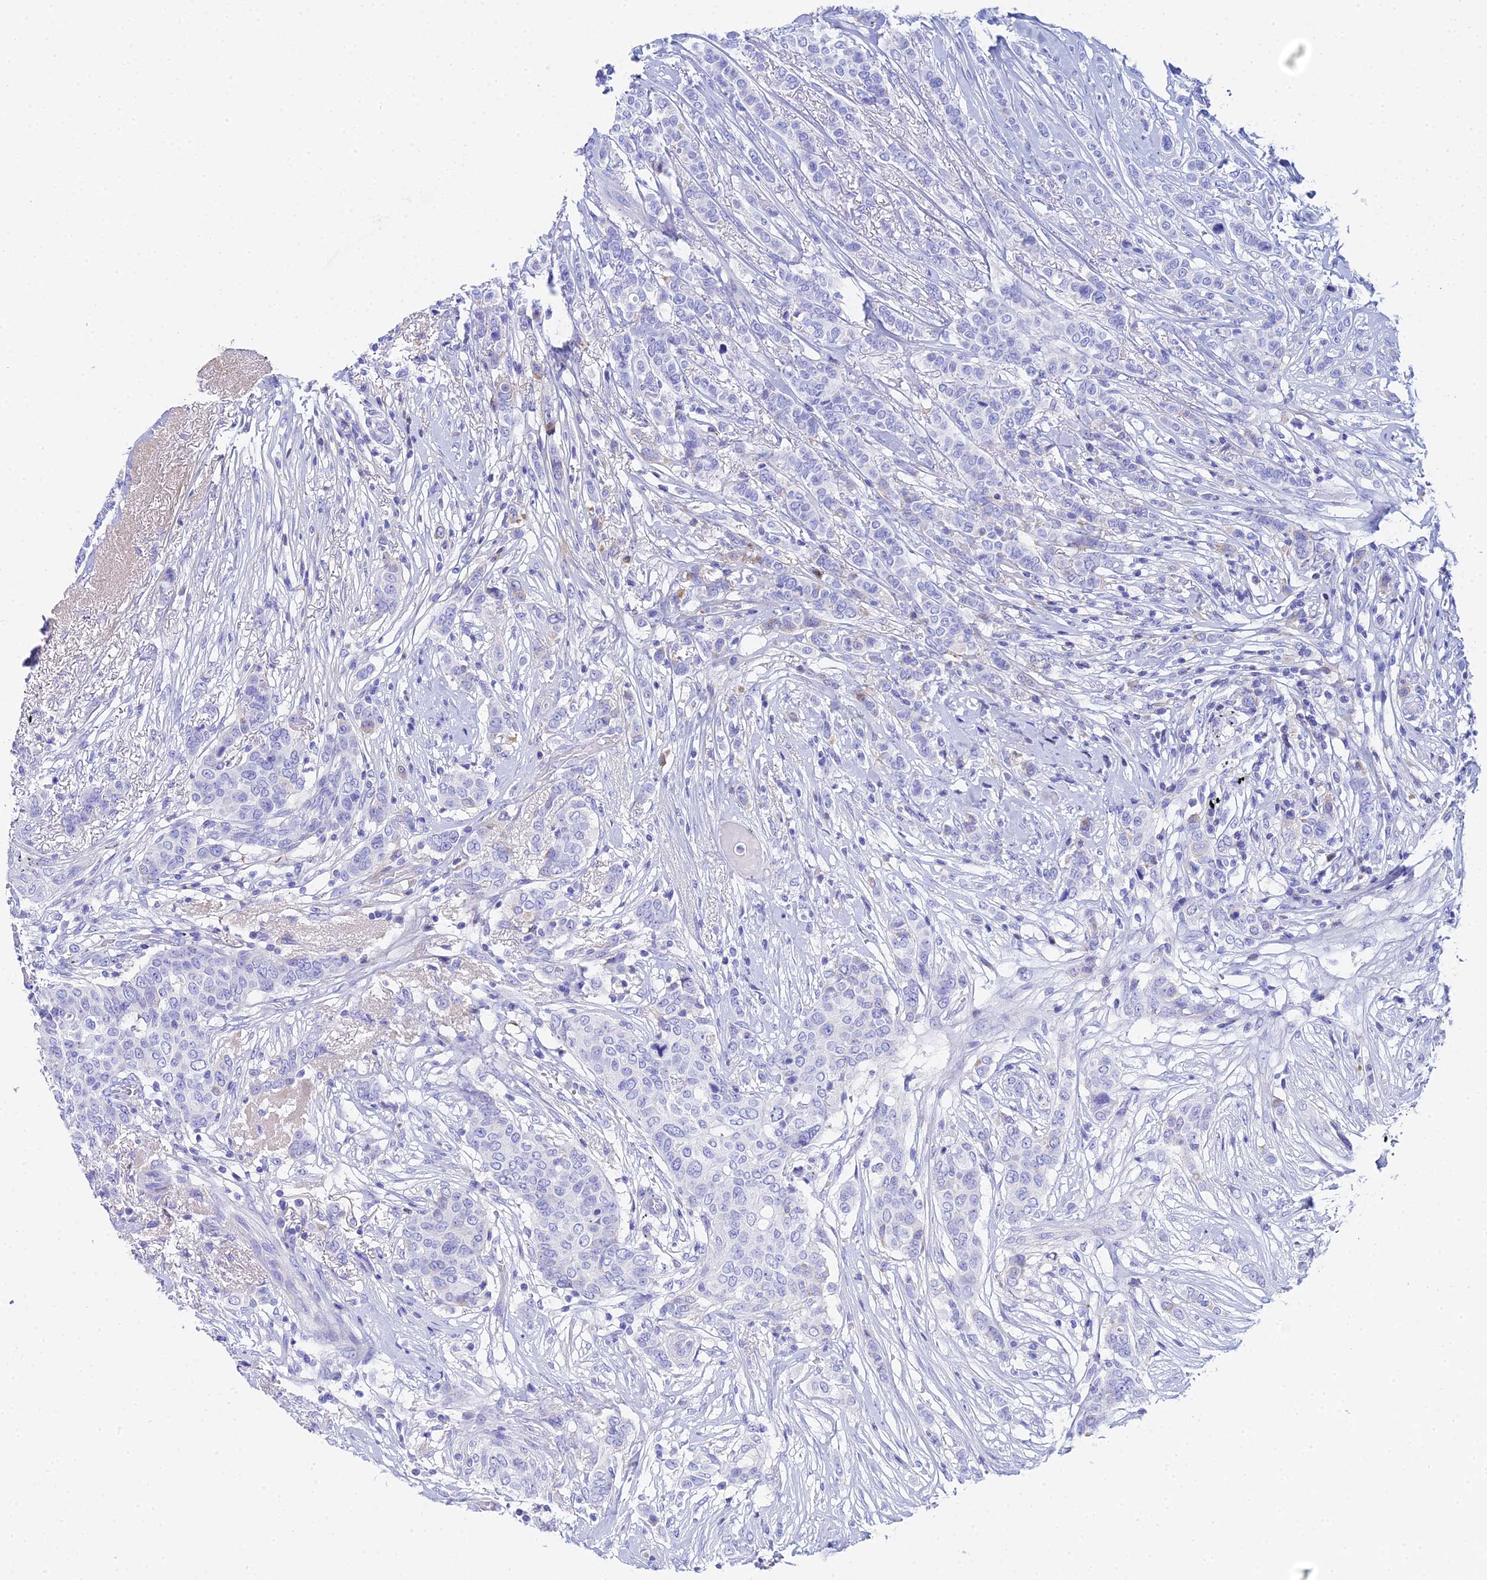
{"staining": {"intensity": "negative", "quantity": "none", "location": "none"}, "tissue": "breast cancer", "cell_type": "Tumor cells", "image_type": "cancer", "snomed": [{"axis": "morphology", "description": "Lobular carcinoma"}, {"axis": "topography", "description": "Breast"}], "caption": "Photomicrograph shows no significant protein positivity in tumor cells of lobular carcinoma (breast).", "gene": "CELA3A", "patient": {"sex": "female", "age": 51}}